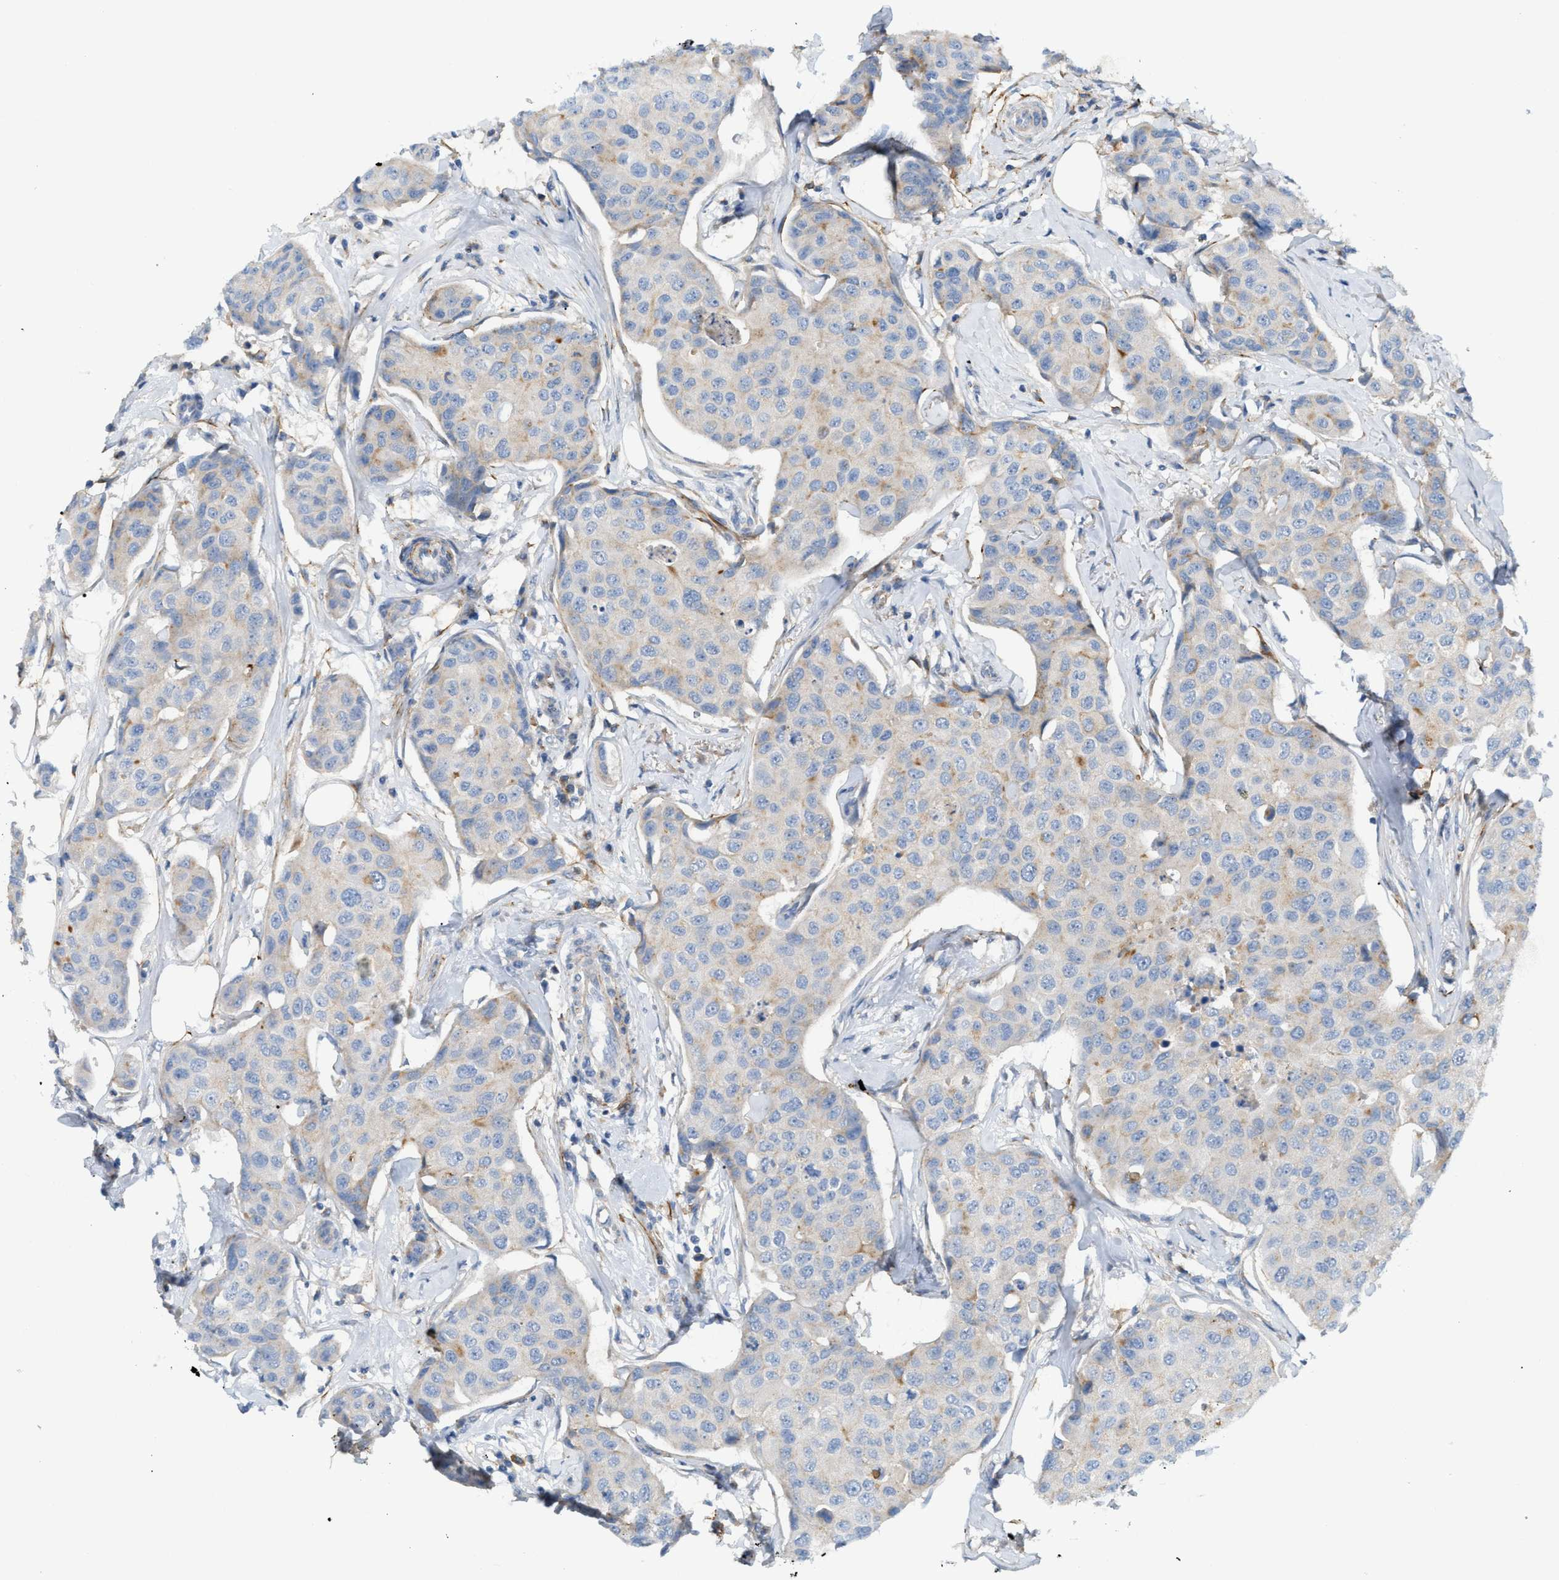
{"staining": {"intensity": "weak", "quantity": "<25%", "location": "cytoplasmic/membranous"}, "tissue": "breast cancer", "cell_type": "Tumor cells", "image_type": "cancer", "snomed": [{"axis": "morphology", "description": "Duct carcinoma"}, {"axis": "topography", "description": "Breast"}], "caption": "This is an immunohistochemistry photomicrograph of human breast cancer (invasive ductal carcinoma). There is no expression in tumor cells.", "gene": "LMBRD1", "patient": {"sex": "female", "age": 80}}